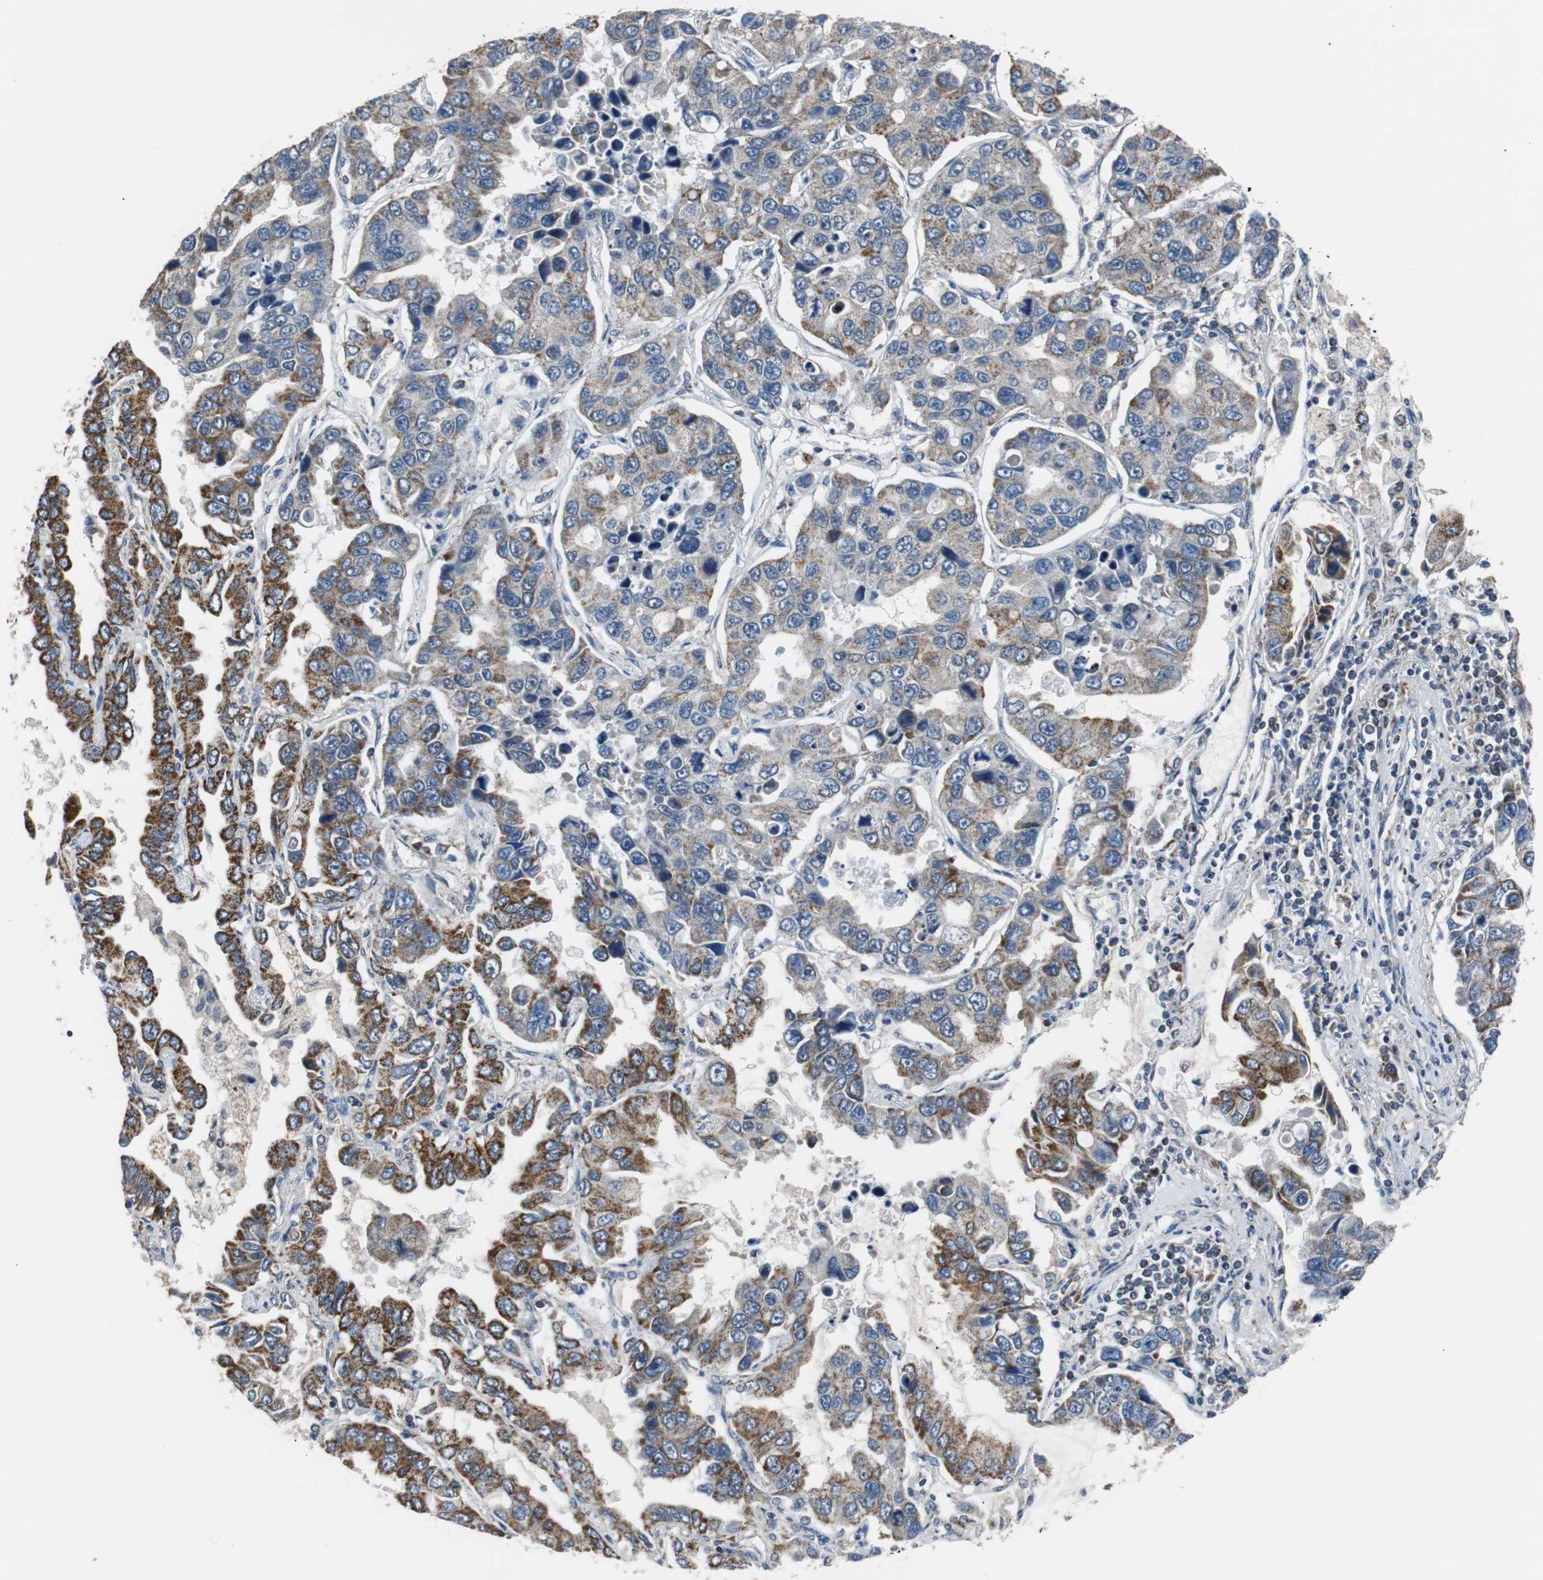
{"staining": {"intensity": "strong", "quantity": ">75%", "location": "cytoplasmic/membranous"}, "tissue": "lung cancer", "cell_type": "Tumor cells", "image_type": "cancer", "snomed": [{"axis": "morphology", "description": "Adenocarcinoma, NOS"}, {"axis": "topography", "description": "Lung"}], "caption": "This is an image of IHC staining of lung cancer (adenocarcinoma), which shows strong staining in the cytoplasmic/membranous of tumor cells.", "gene": "PITRM1", "patient": {"sex": "male", "age": 64}}